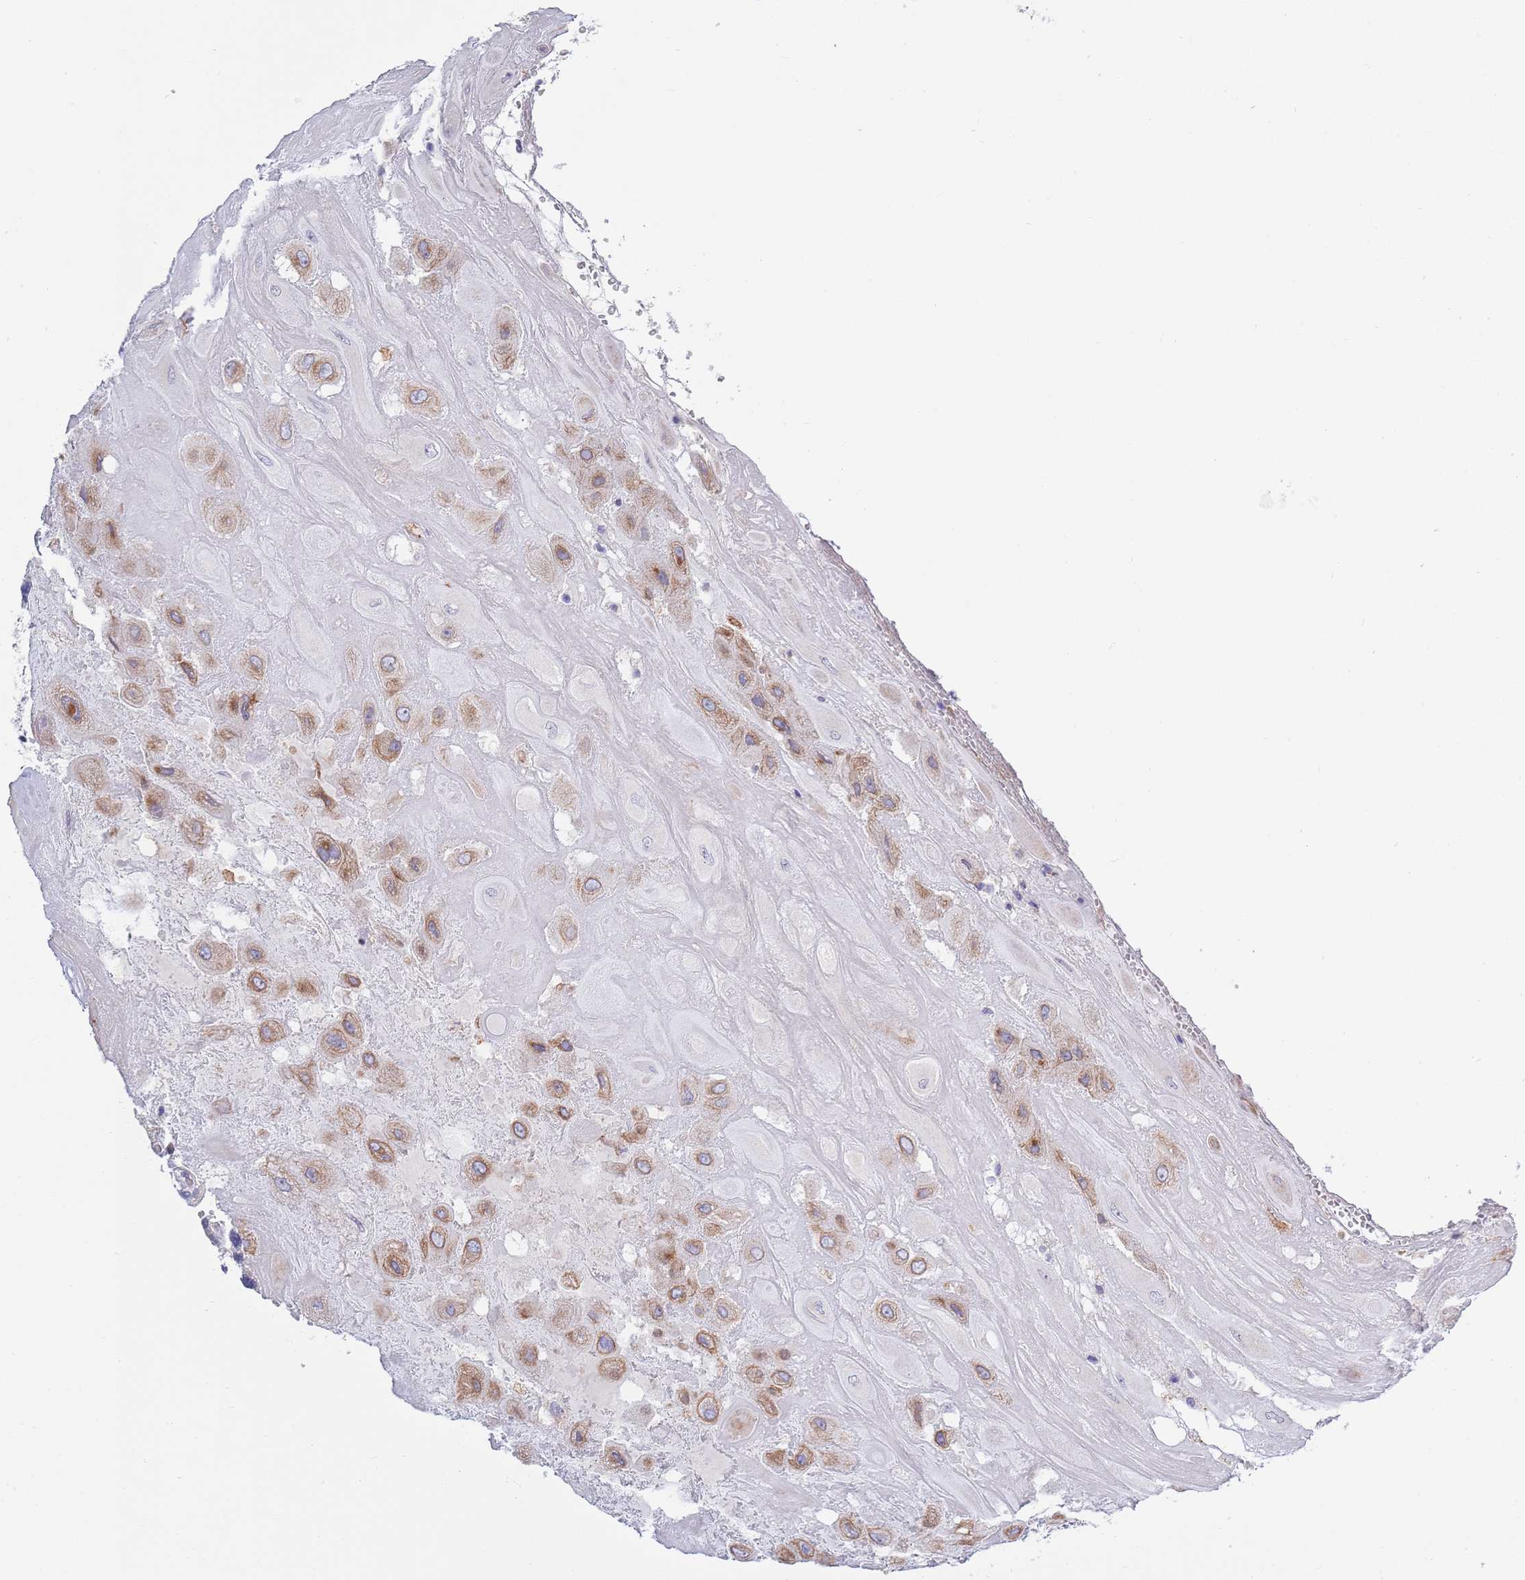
{"staining": {"intensity": "moderate", "quantity": ">75%", "location": "cytoplasmic/membranous"}, "tissue": "placenta", "cell_type": "Decidual cells", "image_type": "normal", "snomed": [{"axis": "morphology", "description": "Normal tissue, NOS"}, {"axis": "topography", "description": "Placenta"}], "caption": "This micrograph demonstrates immunohistochemistry (IHC) staining of unremarkable human placenta, with medium moderate cytoplasmic/membranous staining in about >75% of decidual cells.", "gene": "EMC8", "patient": {"sex": "female", "age": 32}}